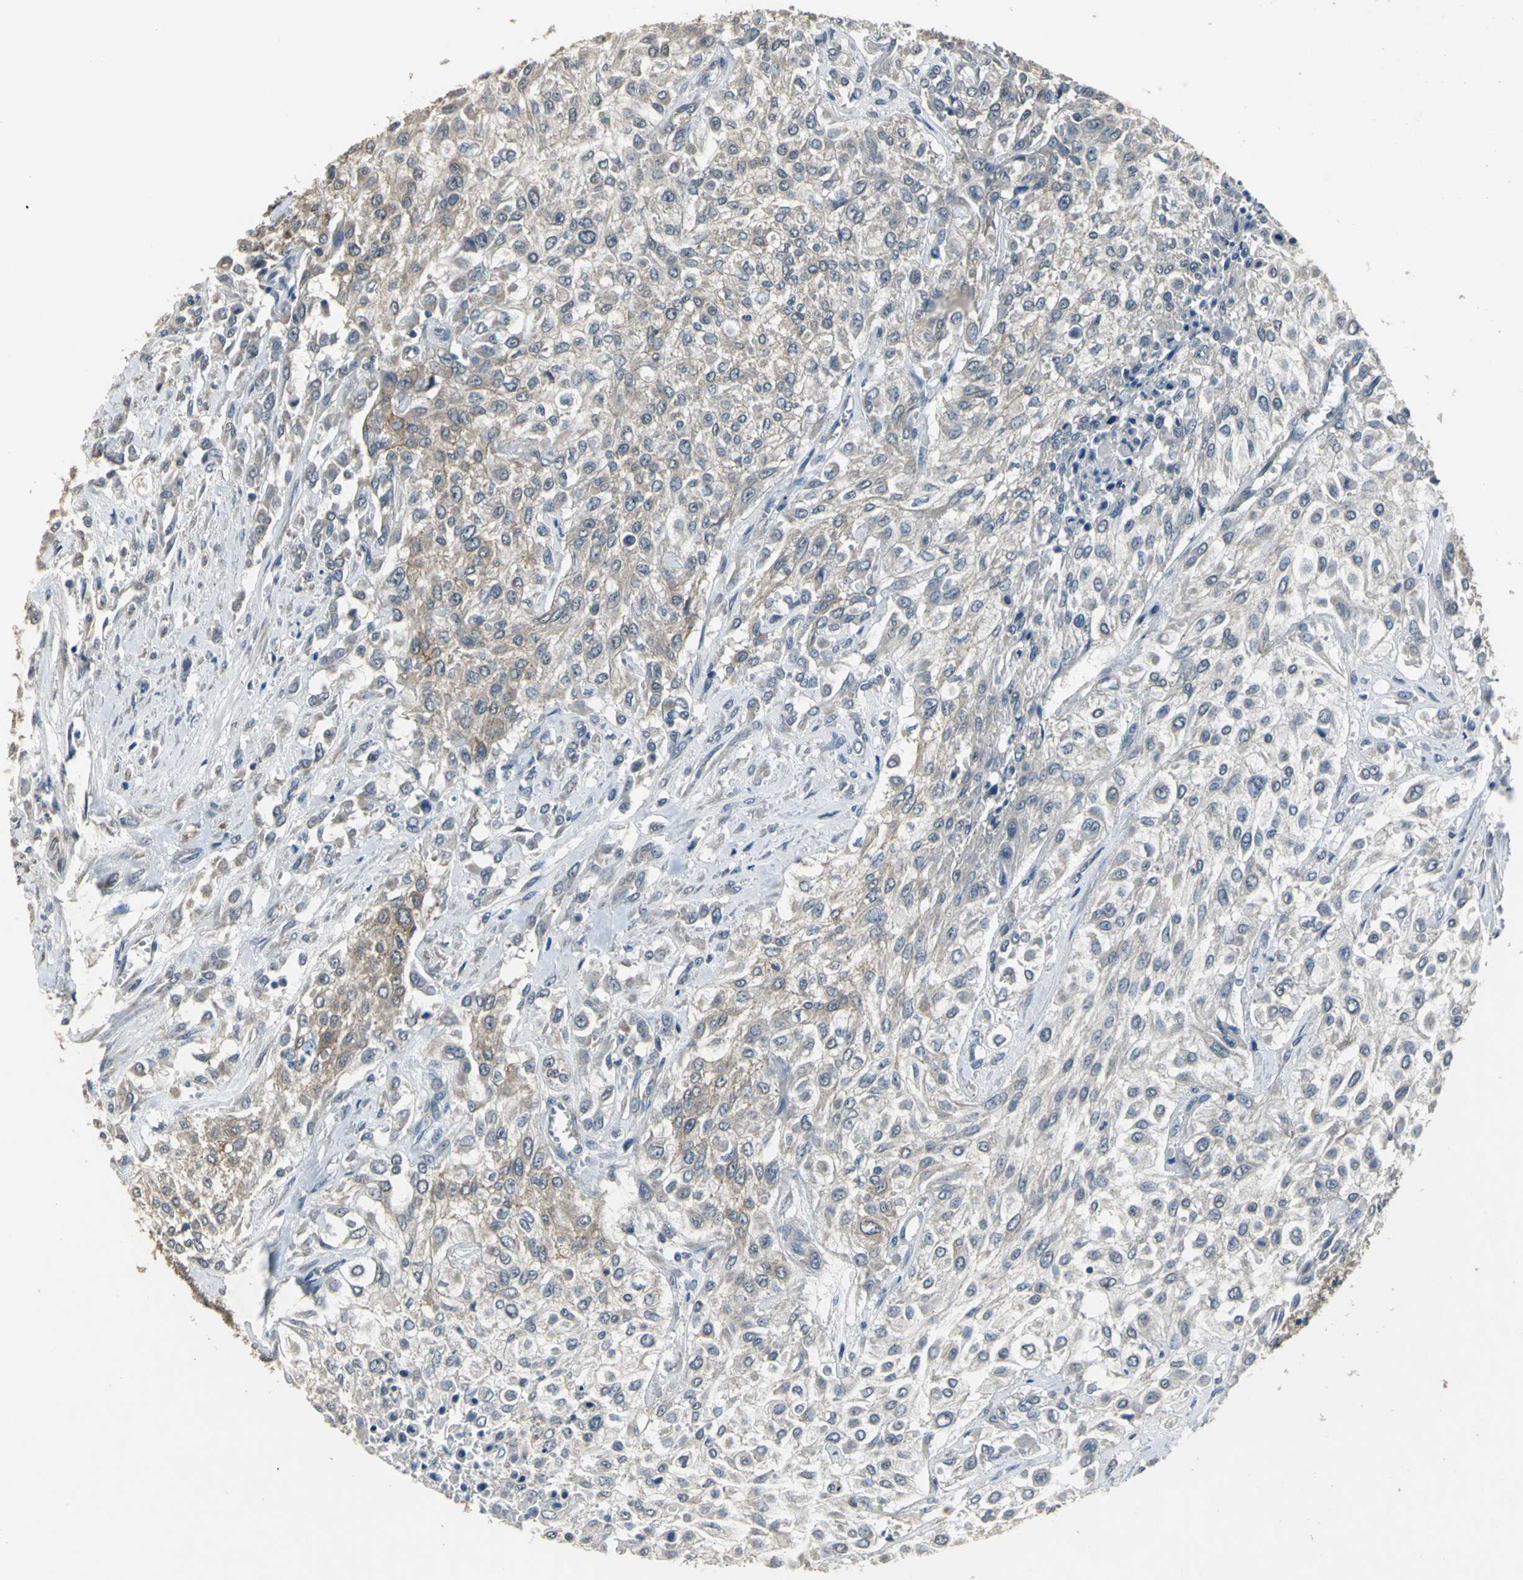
{"staining": {"intensity": "moderate", "quantity": ">75%", "location": "cytoplasmic/membranous"}, "tissue": "urothelial cancer", "cell_type": "Tumor cells", "image_type": "cancer", "snomed": [{"axis": "morphology", "description": "Urothelial carcinoma, High grade"}, {"axis": "topography", "description": "Urinary bladder"}], "caption": "Immunohistochemical staining of urothelial carcinoma (high-grade) reveals medium levels of moderate cytoplasmic/membranous positivity in about >75% of tumor cells.", "gene": "OCLN", "patient": {"sex": "male", "age": 57}}